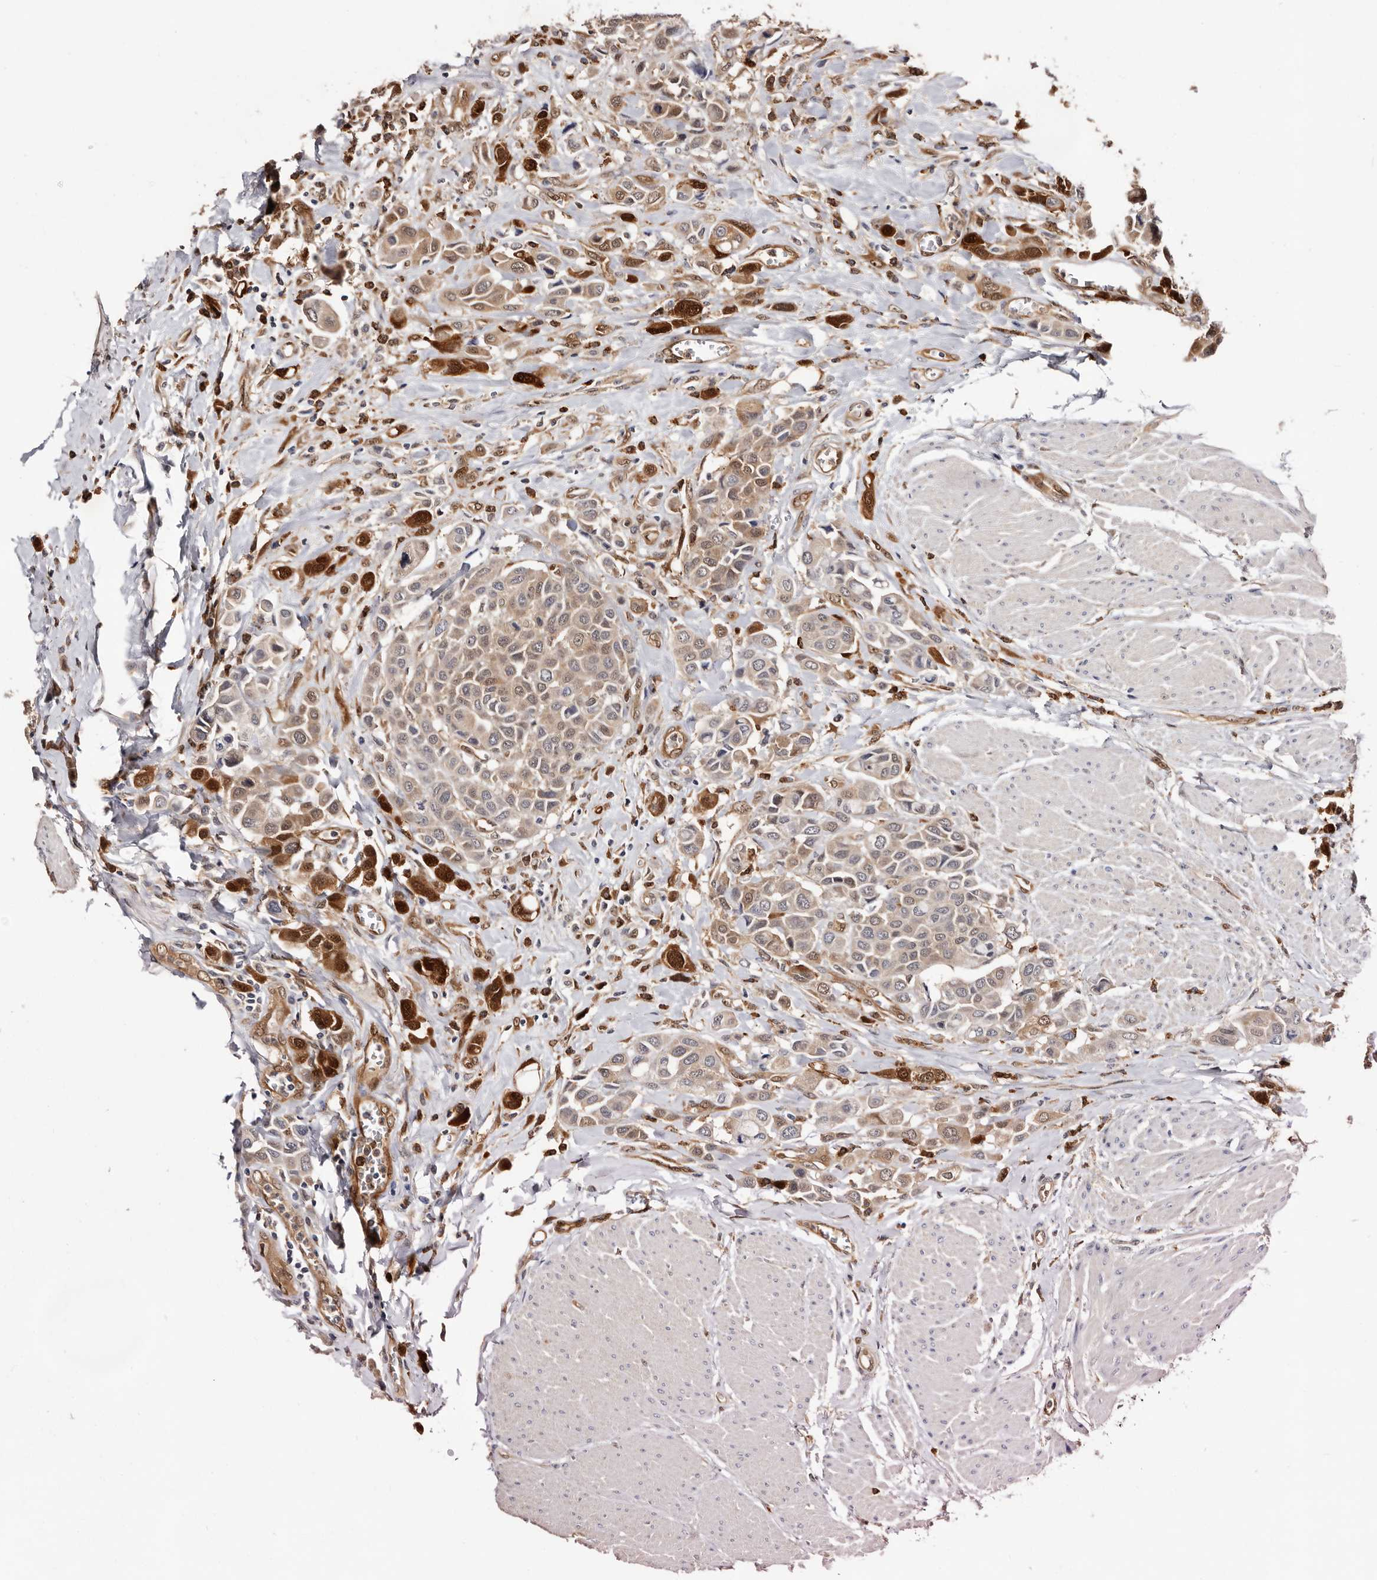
{"staining": {"intensity": "weak", "quantity": ">75%", "location": "cytoplasmic/membranous,nuclear"}, "tissue": "urothelial cancer", "cell_type": "Tumor cells", "image_type": "cancer", "snomed": [{"axis": "morphology", "description": "Urothelial carcinoma, High grade"}, {"axis": "topography", "description": "Urinary bladder"}], "caption": "An image of high-grade urothelial carcinoma stained for a protein demonstrates weak cytoplasmic/membranous and nuclear brown staining in tumor cells.", "gene": "TP53I3", "patient": {"sex": "male", "age": 50}}